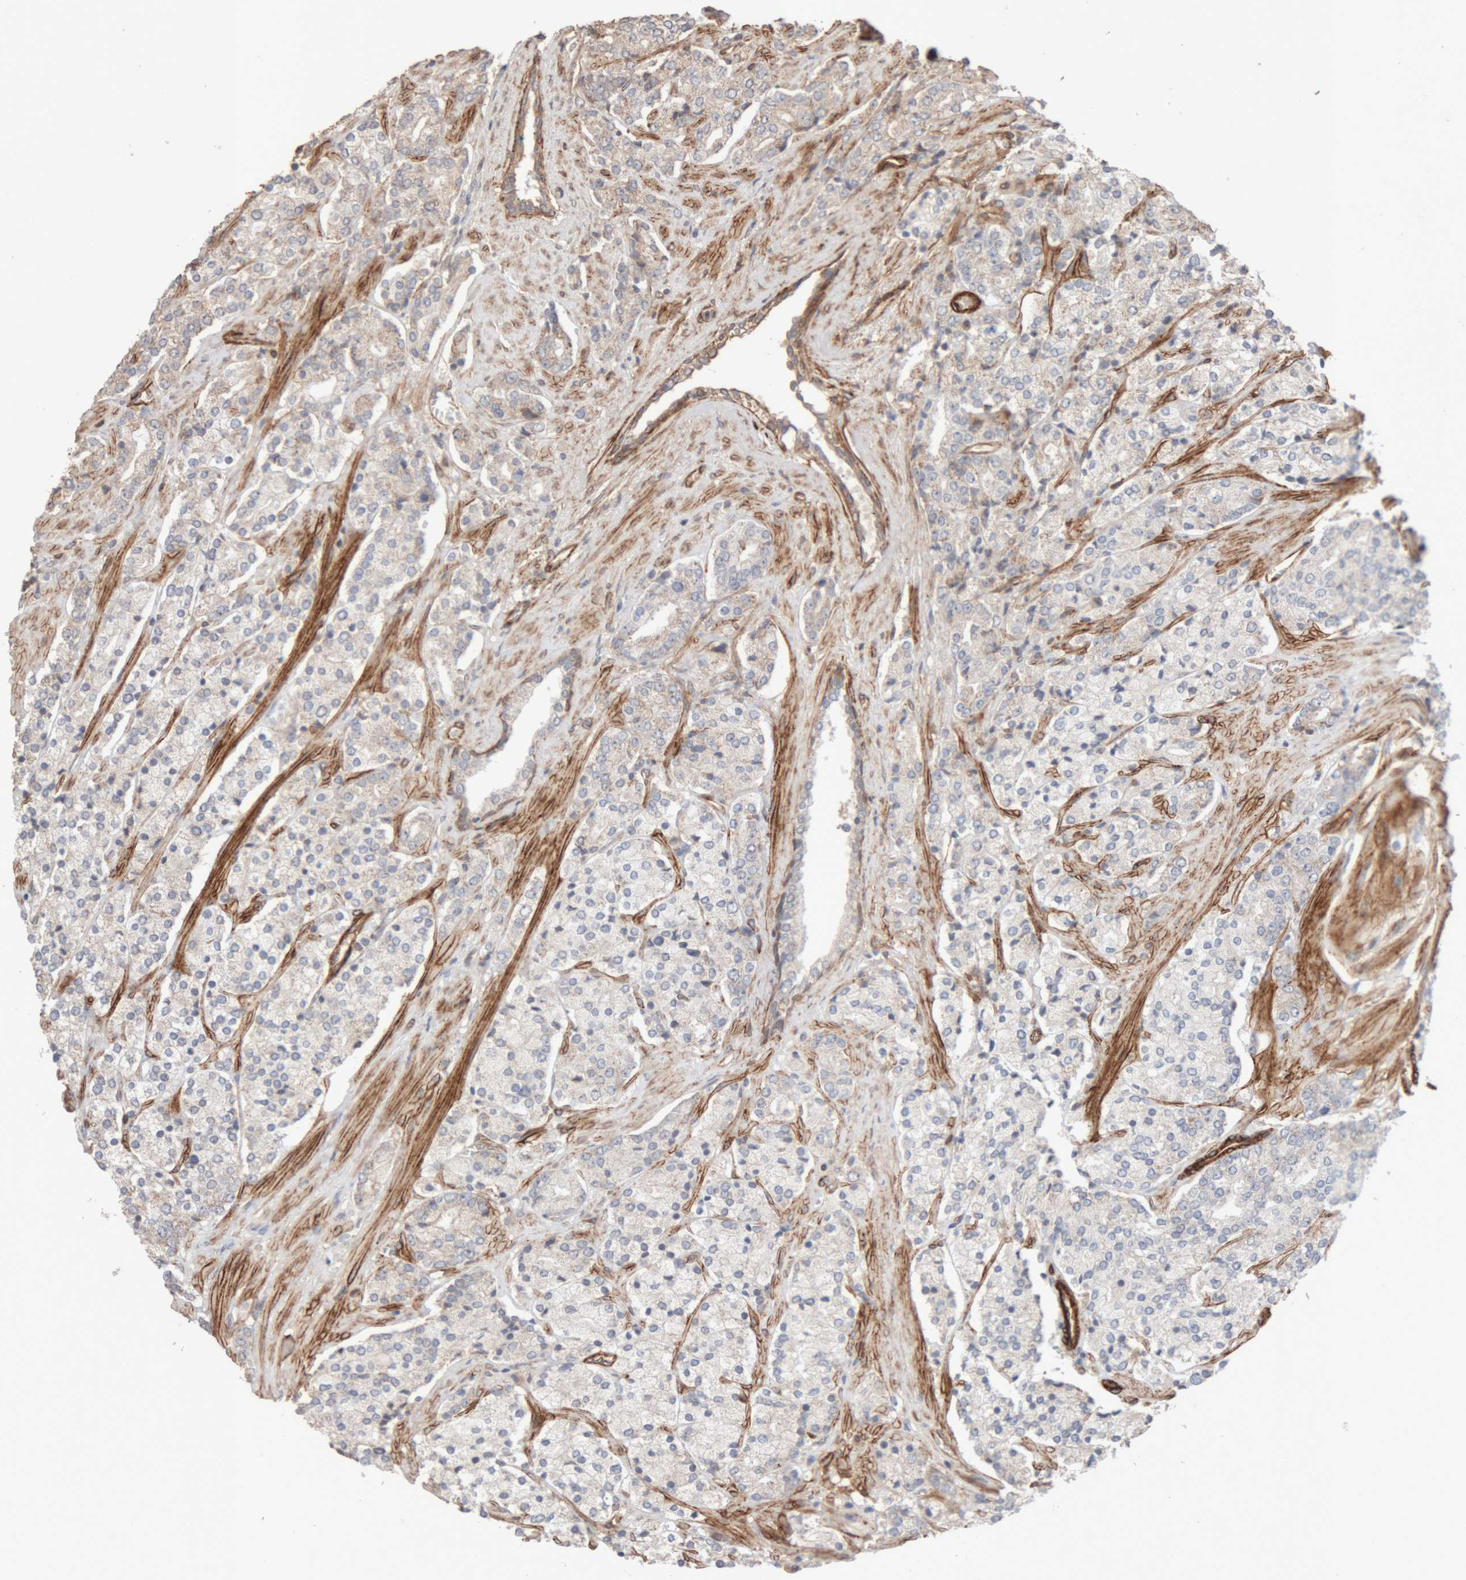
{"staining": {"intensity": "weak", "quantity": "<25%", "location": "cytoplasmic/membranous"}, "tissue": "prostate cancer", "cell_type": "Tumor cells", "image_type": "cancer", "snomed": [{"axis": "morphology", "description": "Adenocarcinoma, High grade"}, {"axis": "topography", "description": "Prostate"}], "caption": "The micrograph shows no staining of tumor cells in prostate cancer.", "gene": "RAB32", "patient": {"sex": "male", "age": 71}}